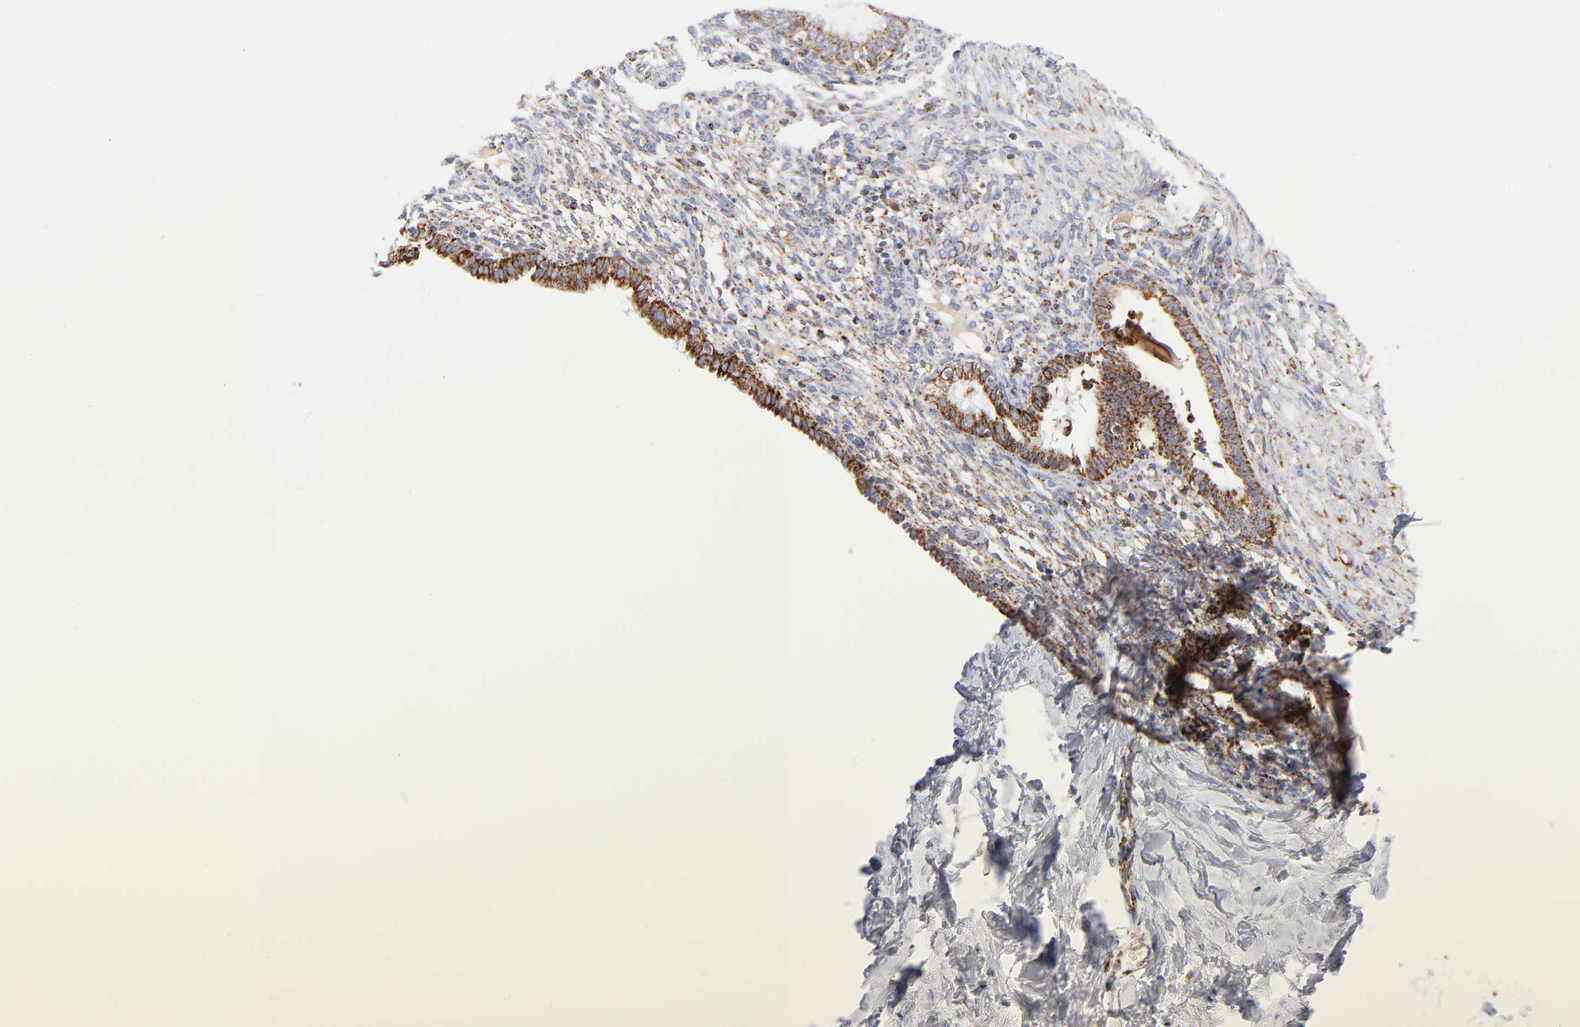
{"staining": {"intensity": "weak", "quantity": "25%-75%", "location": "cytoplasmic/membranous"}, "tissue": "endometrium", "cell_type": "Cells in endometrial stroma", "image_type": "normal", "snomed": [{"axis": "morphology", "description": "Normal tissue, NOS"}, {"axis": "topography", "description": "Endometrium"}], "caption": "This is a micrograph of immunohistochemistry (IHC) staining of normal endometrium, which shows weak staining in the cytoplasmic/membranous of cells in endometrial stroma.", "gene": "DIABLO", "patient": {"sex": "female", "age": 72}}